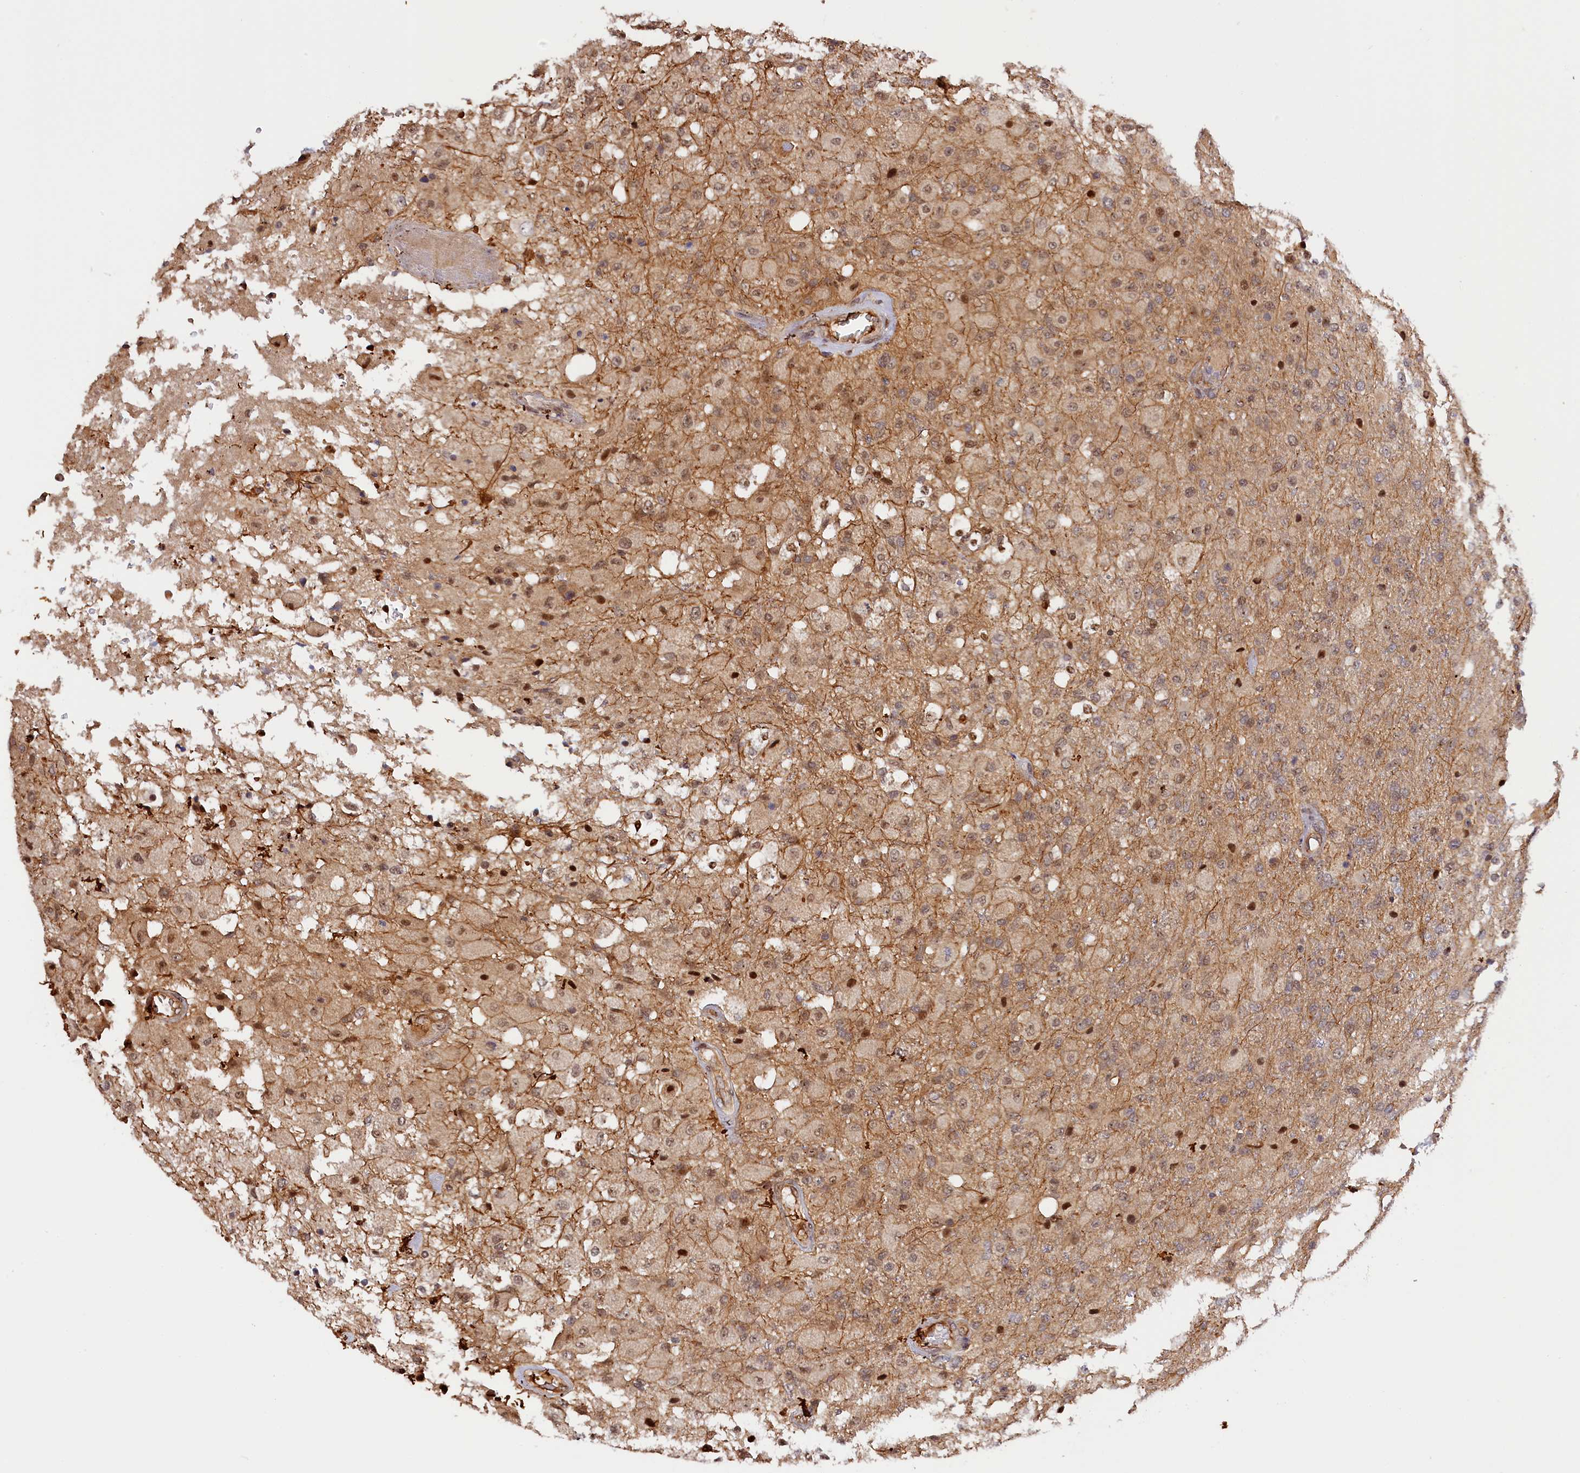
{"staining": {"intensity": "moderate", "quantity": "<25%", "location": "cytoplasmic/membranous,nuclear"}, "tissue": "glioma", "cell_type": "Tumor cells", "image_type": "cancer", "snomed": [{"axis": "morphology", "description": "Normal tissue, NOS"}, {"axis": "morphology", "description": "Glioma, malignant, High grade"}, {"axis": "topography", "description": "Cerebral cortex"}], "caption": "IHC image of neoplastic tissue: glioma stained using IHC exhibits low levels of moderate protein expression localized specifically in the cytoplasmic/membranous and nuclear of tumor cells, appearing as a cytoplasmic/membranous and nuclear brown color.", "gene": "ANKRD24", "patient": {"sex": "male", "age": 77}}